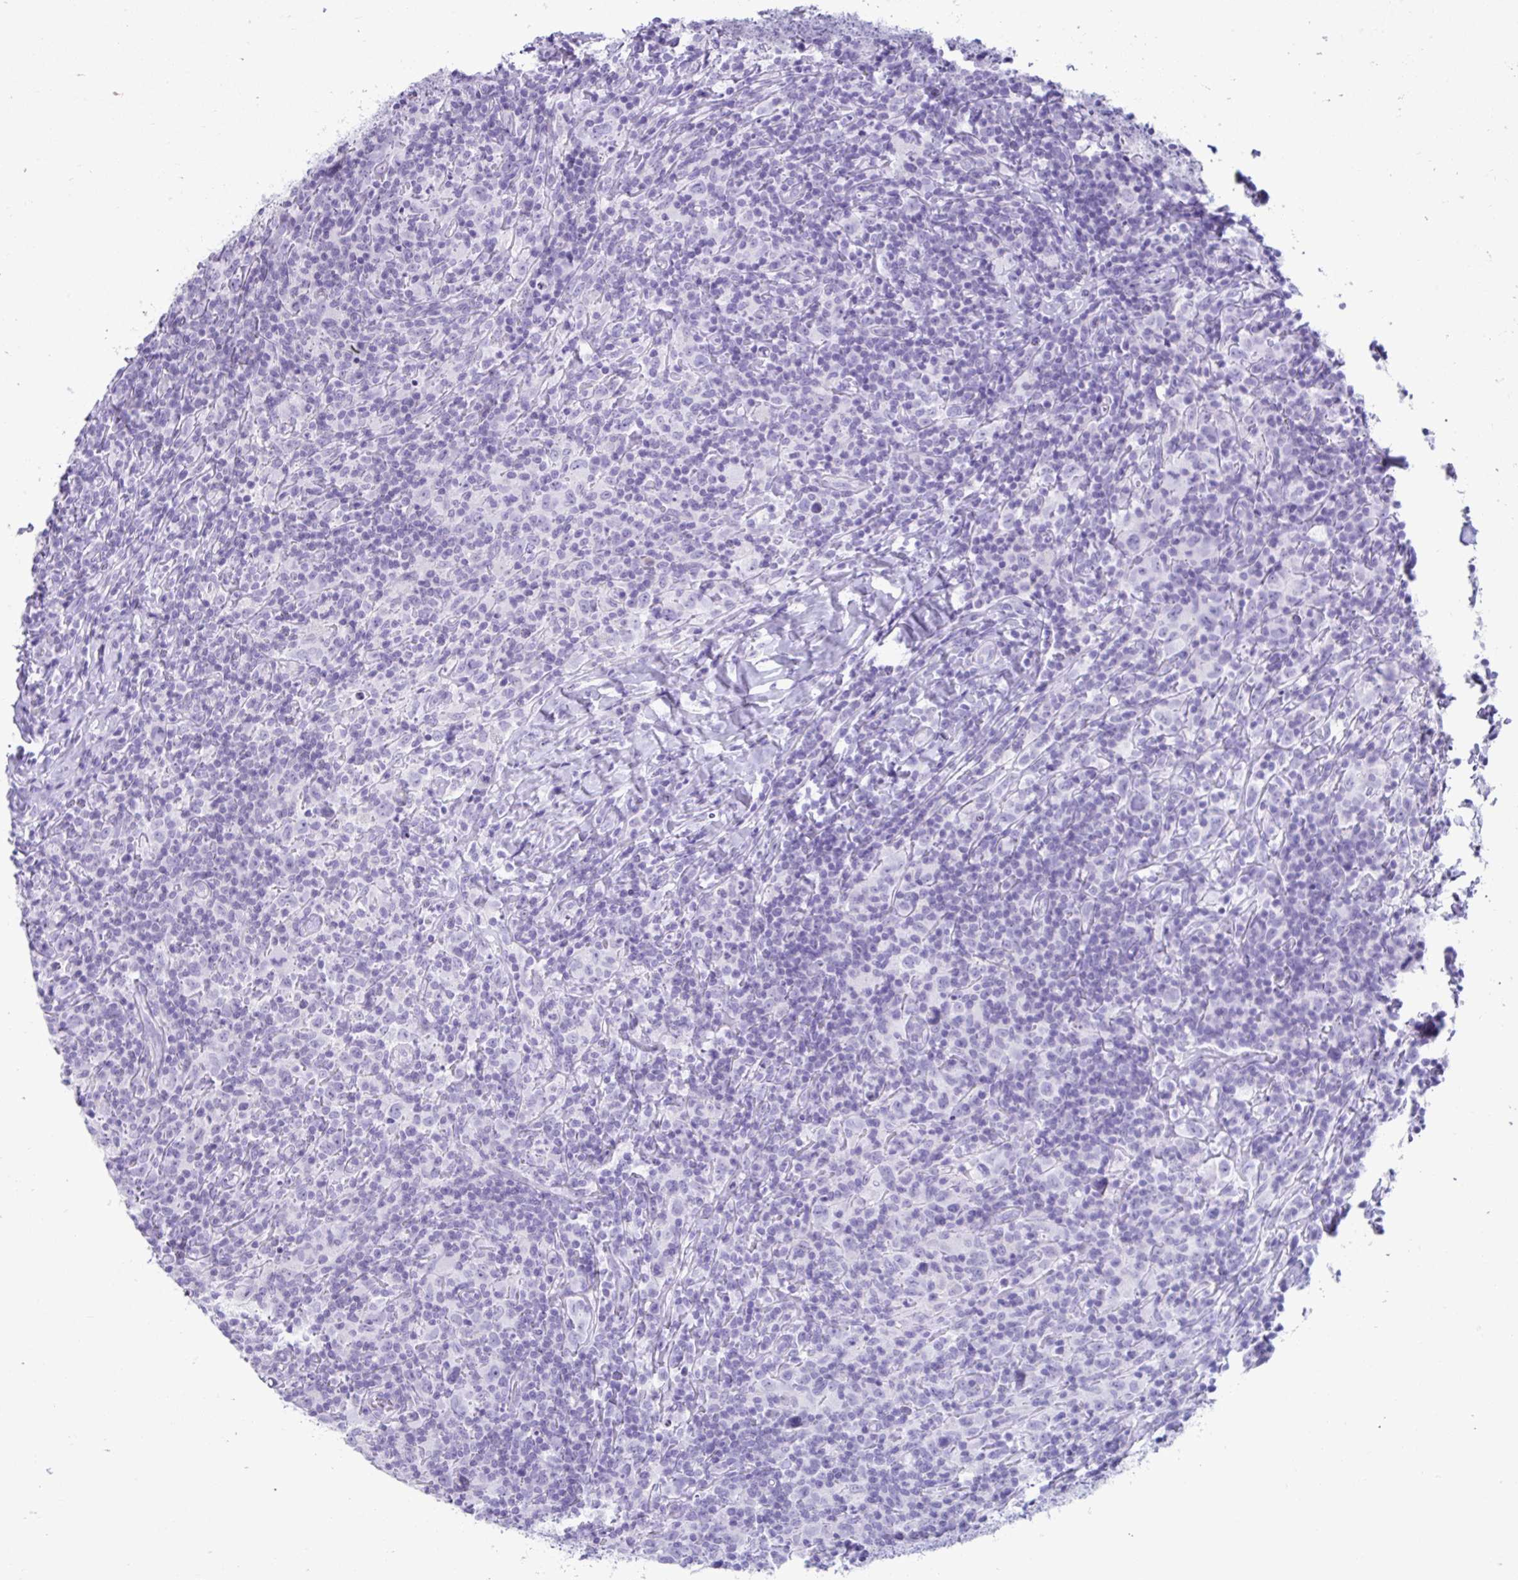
{"staining": {"intensity": "negative", "quantity": "none", "location": "none"}, "tissue": "lymphoma", "cell_type": "Tumor cells", "image_type": "cancer", "snomed": [{"axis": "morphology", "description": "Hodgkin's disease, NOS"}, {"axis": "topography", "description": "Lymph node"}], "caption": "This is an immunohistochemistry (IHC) histopathology image of human lymphoma. There is no staining in tumor cells.", "gene": "PSCA", "patient": {"sex": "female", "age": 18}}